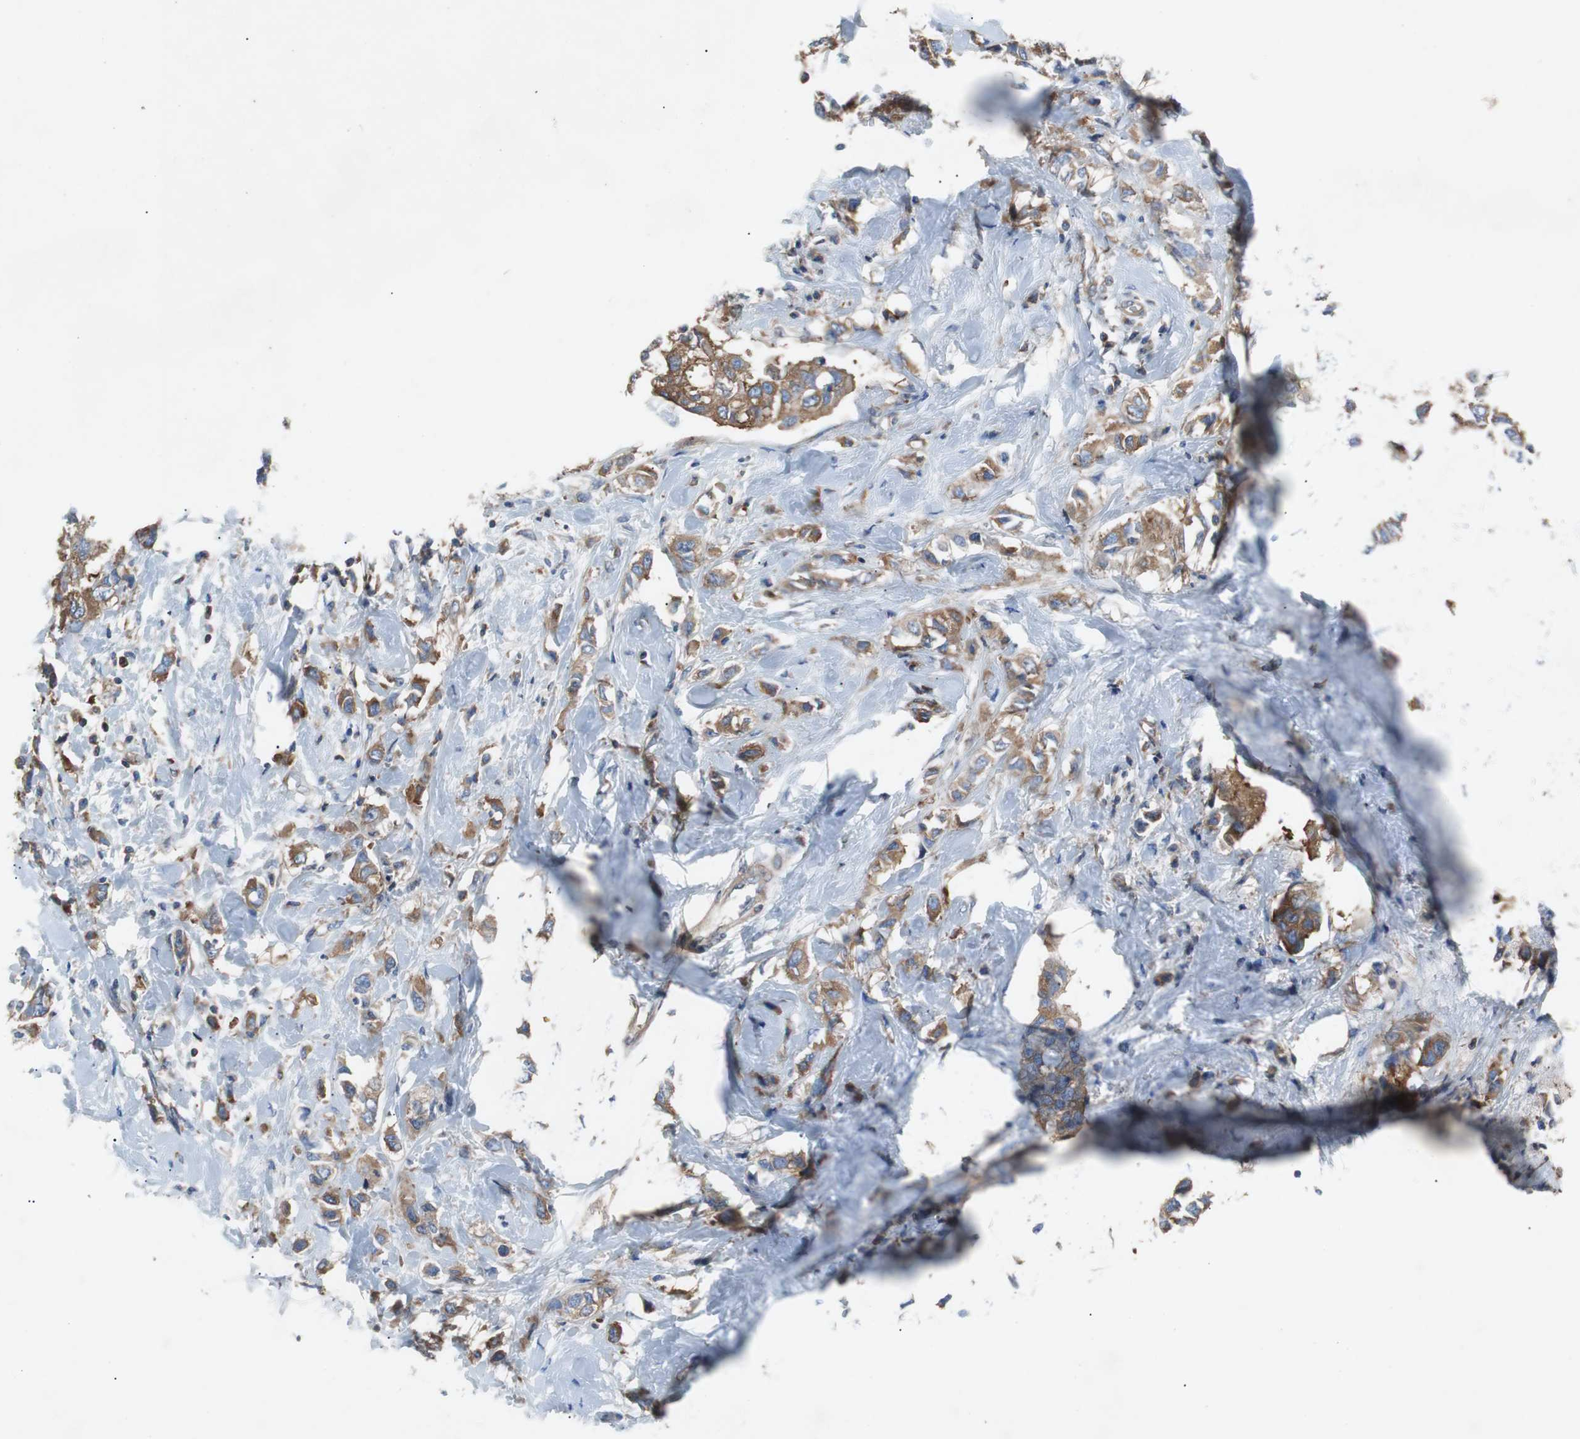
{"staining": {"intensity": "weak", "quantity": ">75%", "location": "cytoplasmic/membranous"}, "tissue": "breast cancer", "cell_type": "Tumor cells", "image_type": "cancer", "snomed": [{"axis": "morphology", "description": "Duct carcinoma"}, {"axis": "topography", "description": "Breast"}], "caption": "Infiltrating ductal carcinoma (breast) stained for a protein (brown) shows weak cytoplasmic/membranous positive staining in approximately >75% of tumor cells.", "gene": "GYS1", "patient": {"sex": "female", "age": 50}}